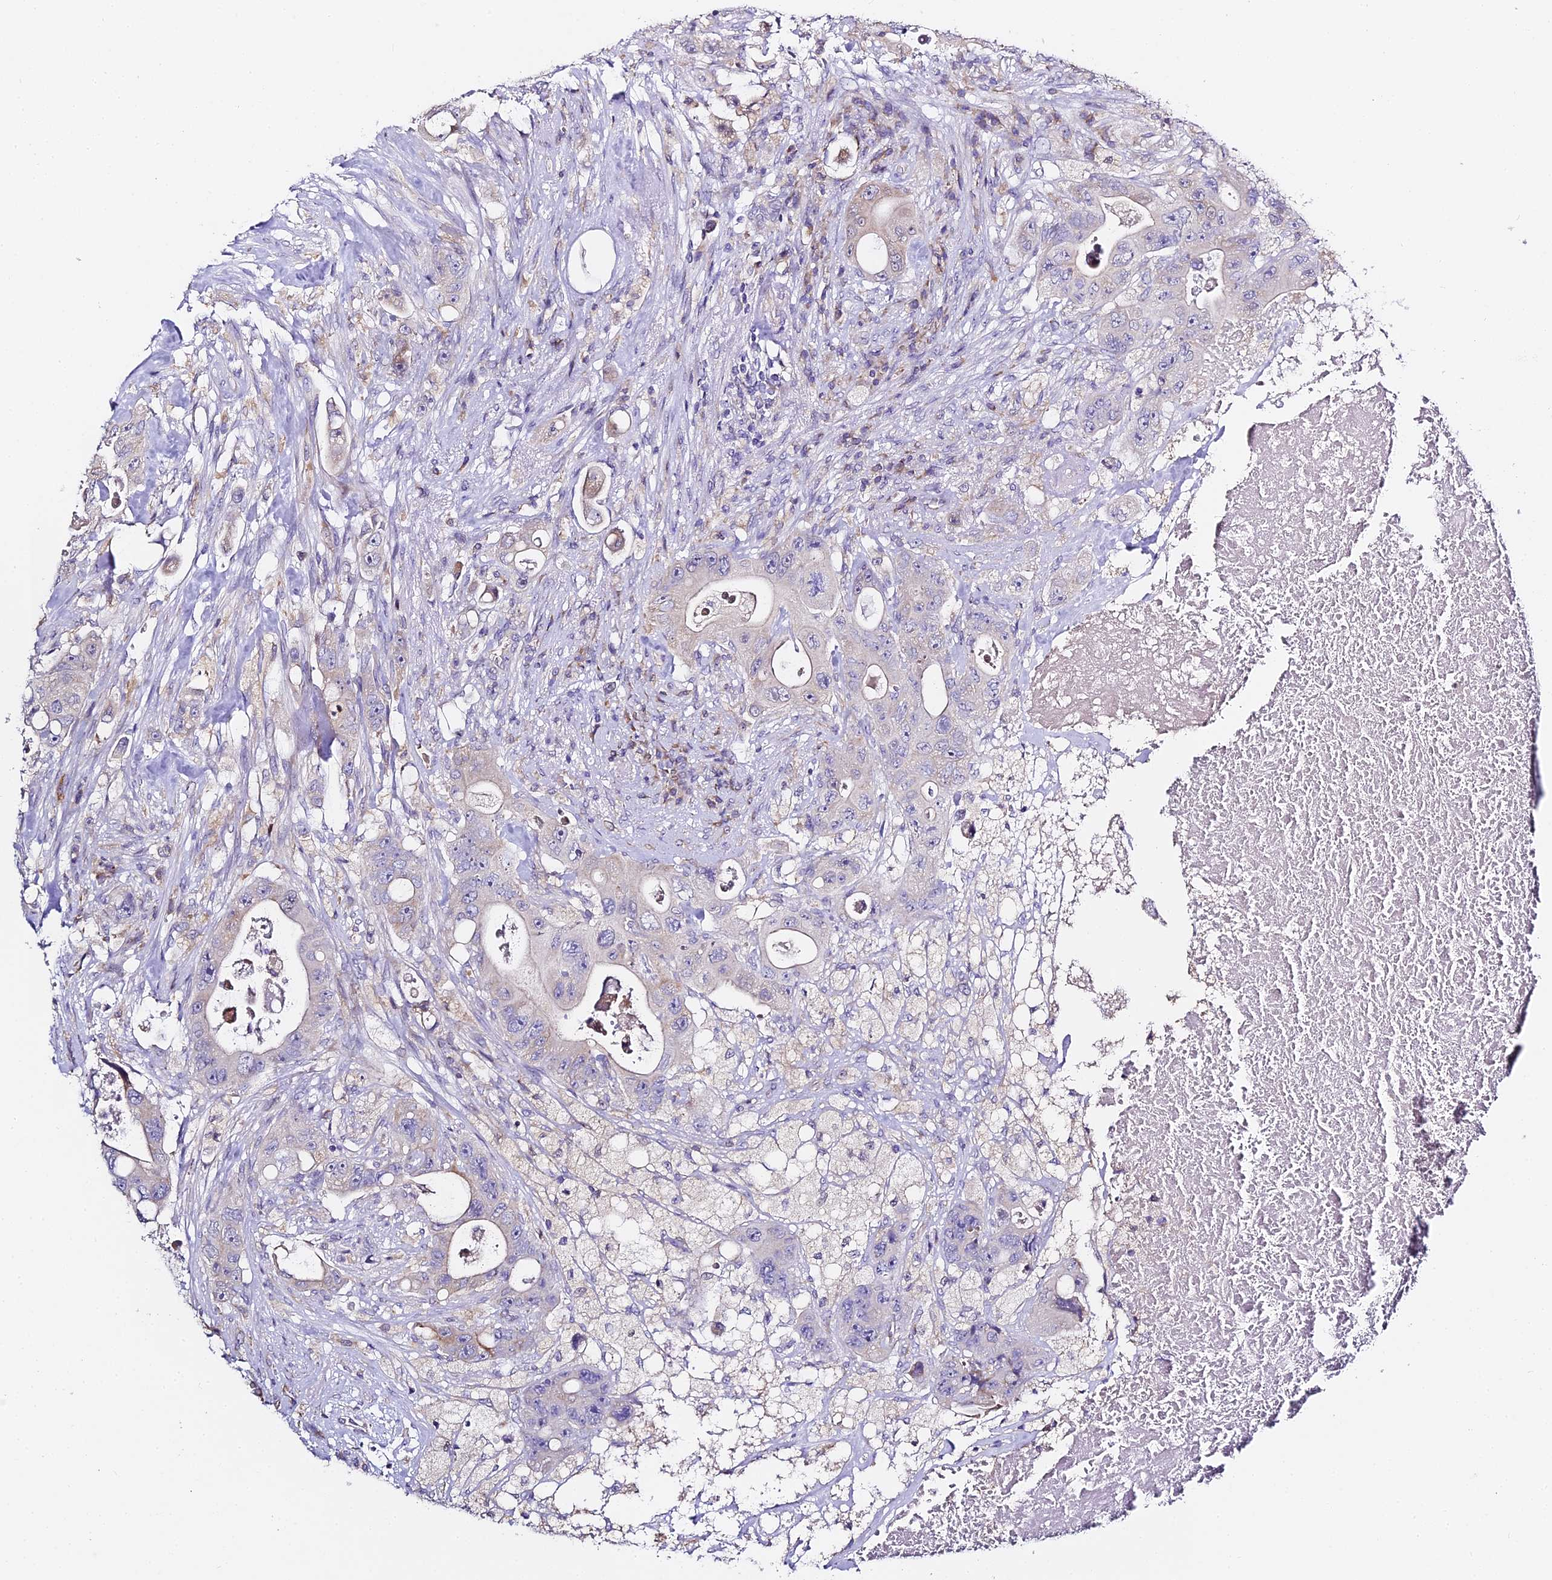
{"staining": {"intensity": "negative", "quantity": "none", "location": "none"}, "tissue": "colorectal cancer", "cell_type": "Tumor cells", "image_type": "cancer", "snomed": [{"axis": "morphology", "description": "Adenocarcinoma, NOS"}, {"axis": "topography", "description": "Colon"}], "caption": "Immunohistochemistry (IHC) of human colorectal cancer reveals no expression in tumor cells.", "gene": "SERP1", "patient": {"sex": "female", "age": 46}}